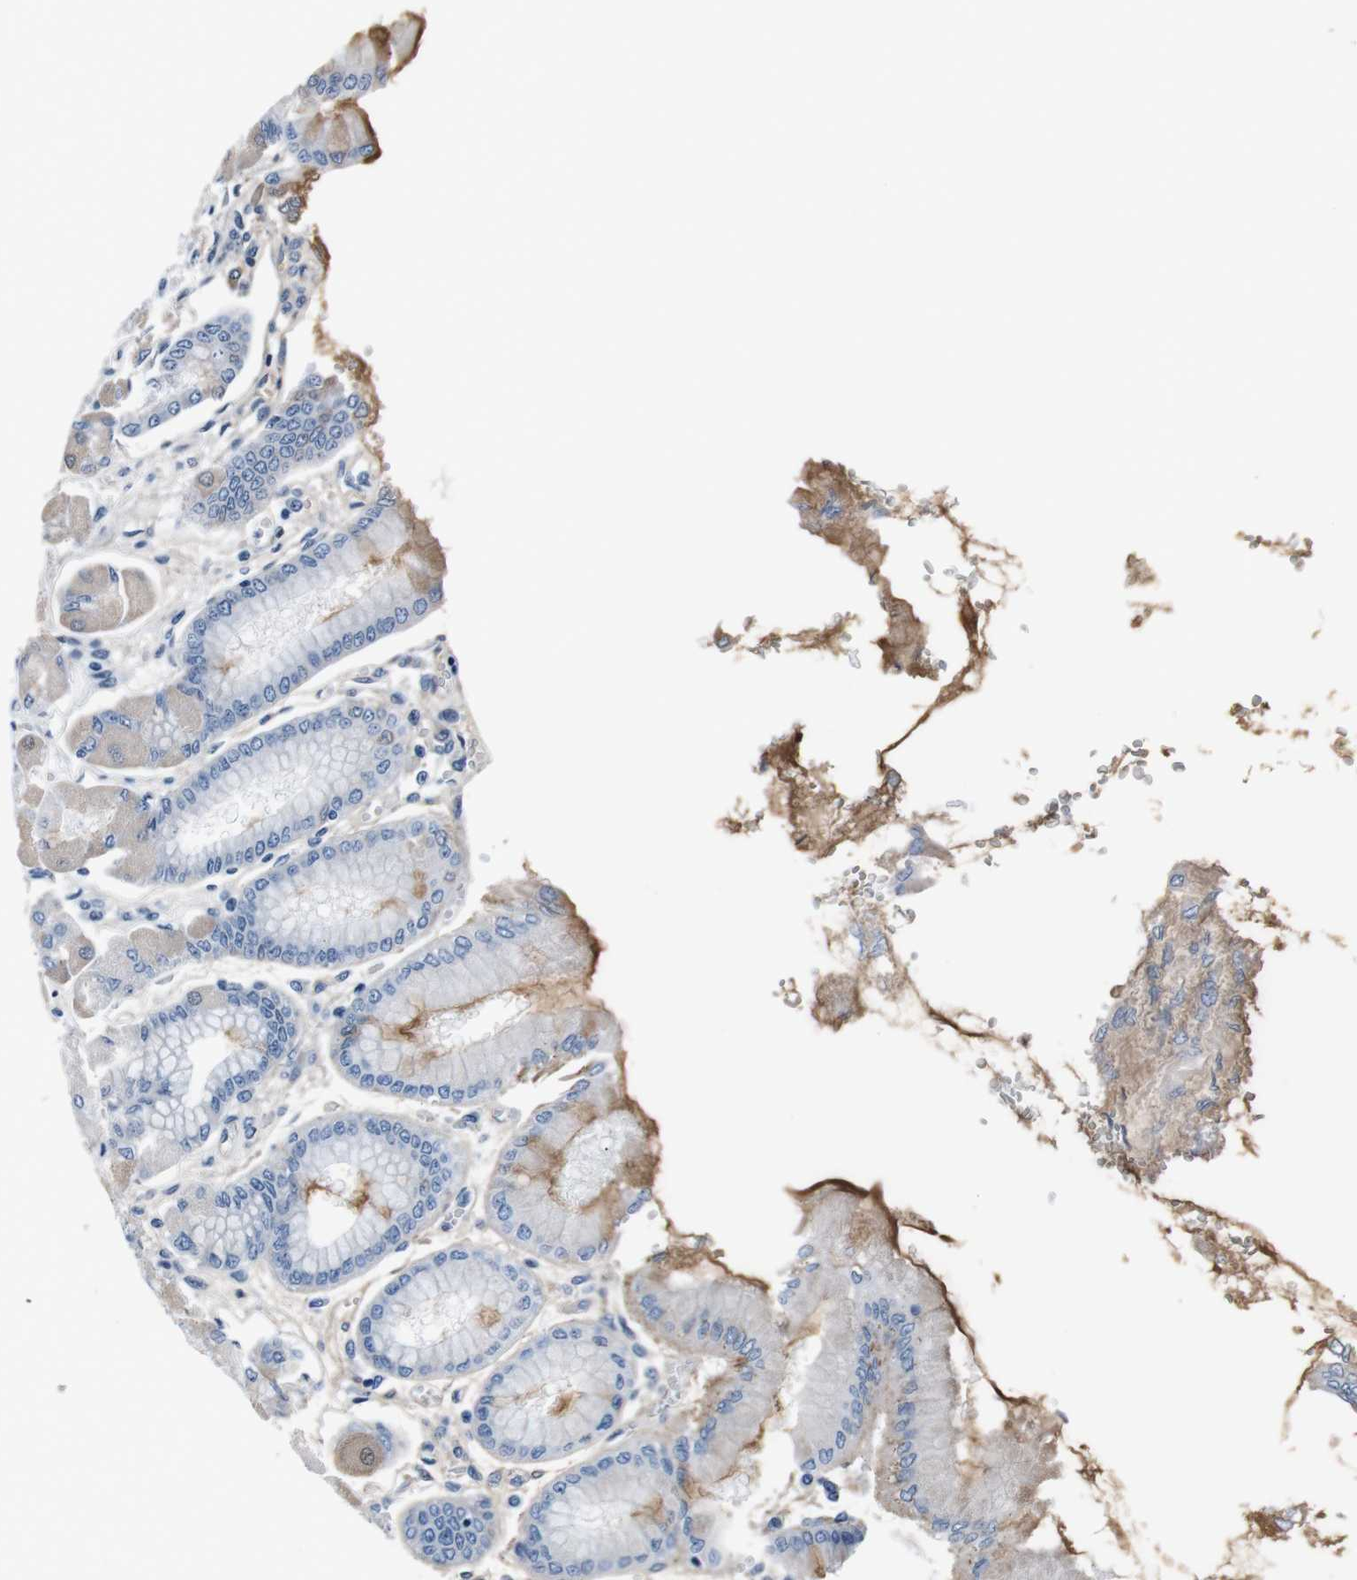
{"staining": {"intensity": "moderate", "quantity": "<25%", "location": "cytoplasmic/membranous"}, "tissue": "stomach", "cell_type": "Glandular cells", "image_type": "normal", "snomed": [{"axis": "morphology", "description": "Normal tissue, NOS"}, {"axis": "topography", "description": "Stomach, upper"}], "caption": "Unremarkable stomach demonstrates moderate cytoplasmic/membranous staining in approximately <25% of glandular cells, visualized by immunohistochemistry.", "gene": "LEP", "patient": {"sex": "female", "age": 56}}